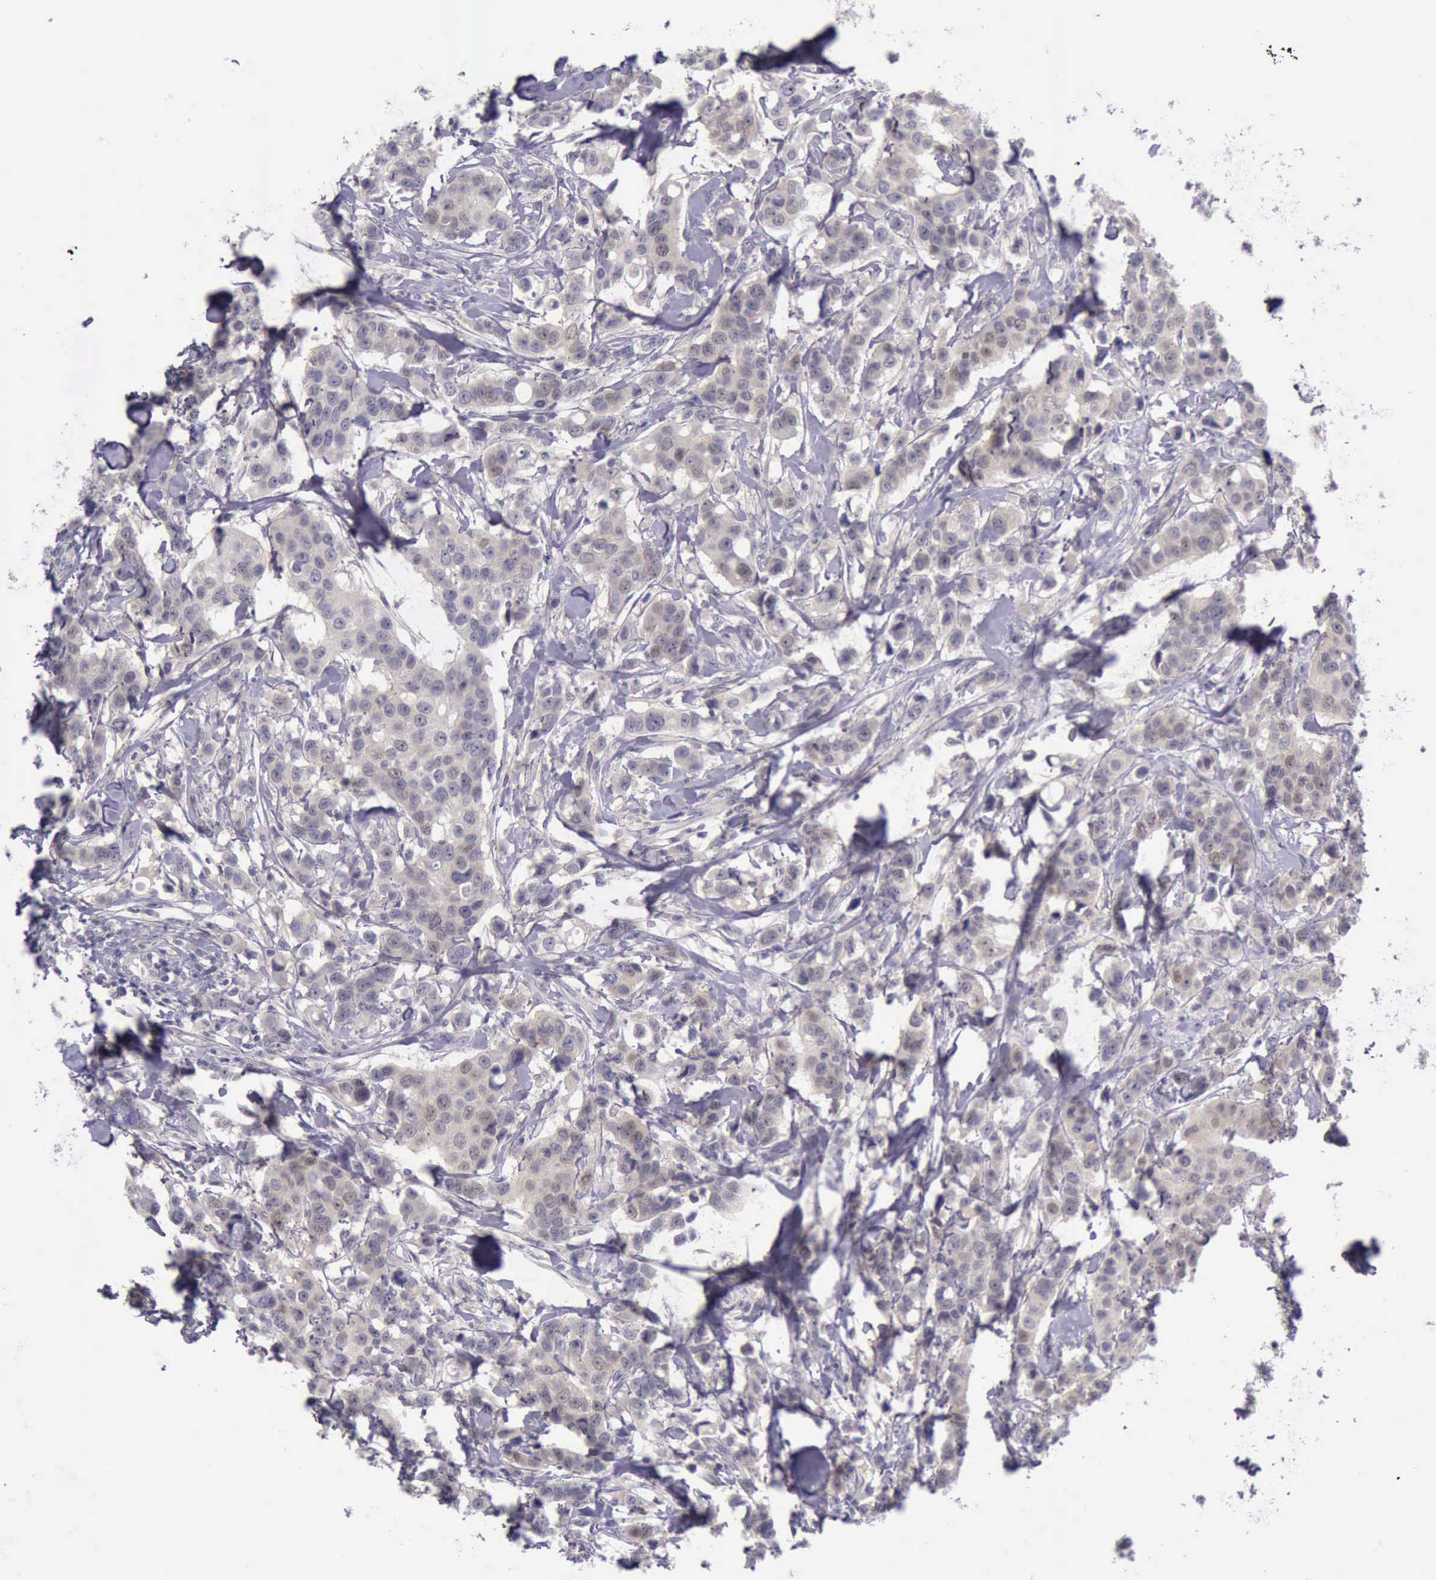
{"staining": {"intensity": "weak", "quantity": "25%-75%", "location": "cytoplasmic/membranous"}, "tissue": "breast cancer", "cell_type": "Tumor cells", "image_type": "cancer", "snomed": [{"axis": "morphology", "description": "Duct carcinoma"}, {"axis": "topography", "description": "Breast"}], "caption": "Breast intraductal carcinoma stained for a protein (brown) demonstrates weak cytoplasmic/membranous positive expression in about 25%-75% of tumor cells.", "gene": "ARNT2", "patient": {"sex": "female", "age": 27}}